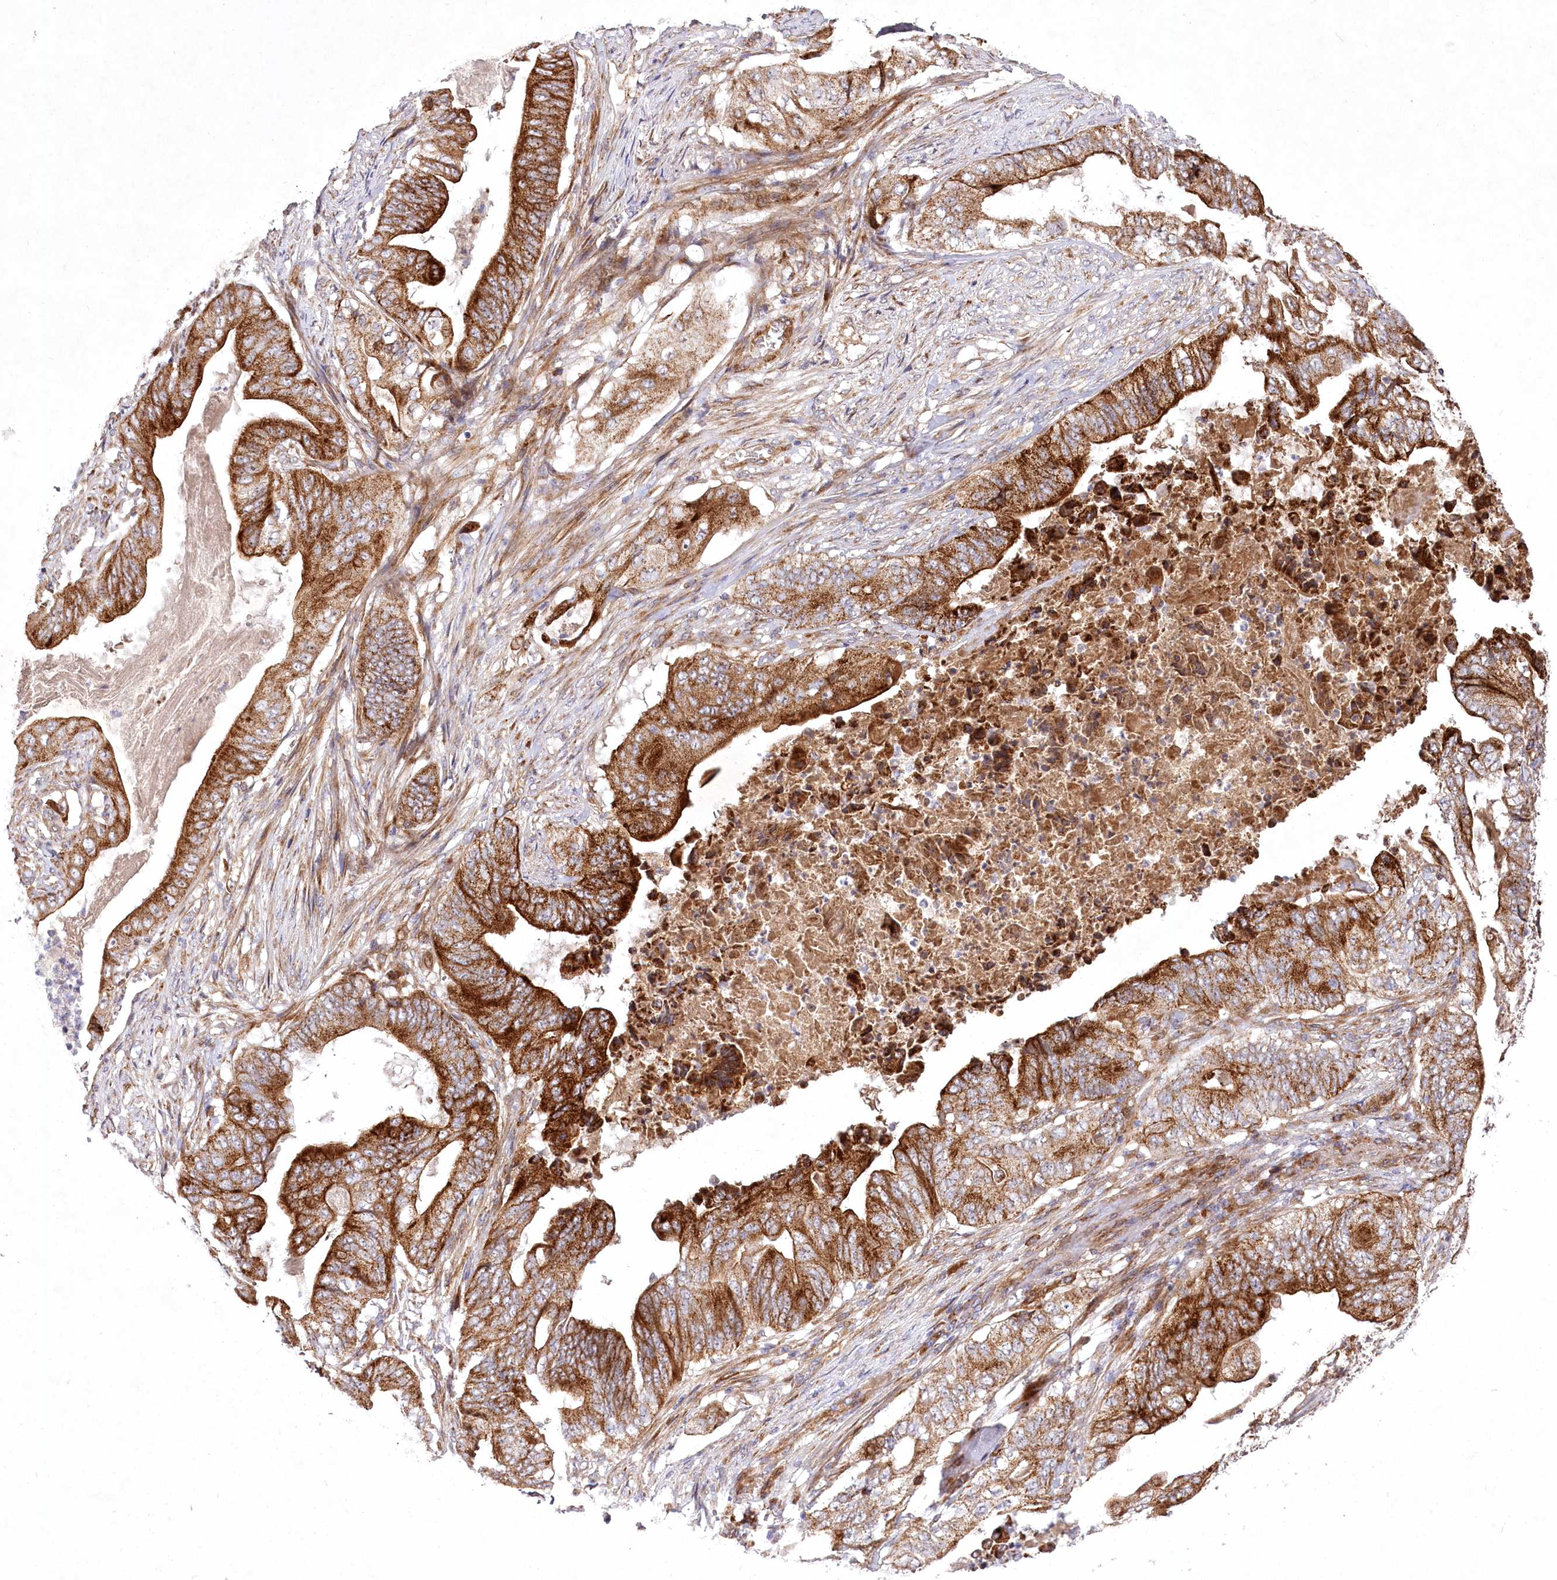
{"staining": {"intensity": "strong", "quantity": ">75%", "location": "cytoplasmic/membranous"}, "tissue": "stomach cancer", "cell_type": "Tumor cells", "image_type": "cancer", "snomed": [{"axis": "morphology", "description": "Adenocarcinoma, NOS"}, {"axis": "topography", "description": "Stomach"}], "caption": "Approximately >75% of tumor cells in human adenocarcinoma (stomach) reveal strong cytoplasmic/membranous protein positivity as visualized by brown immunohistochemical staining.", "gene": "PSTK", "patient": {"sex": "female", "age": 73}}